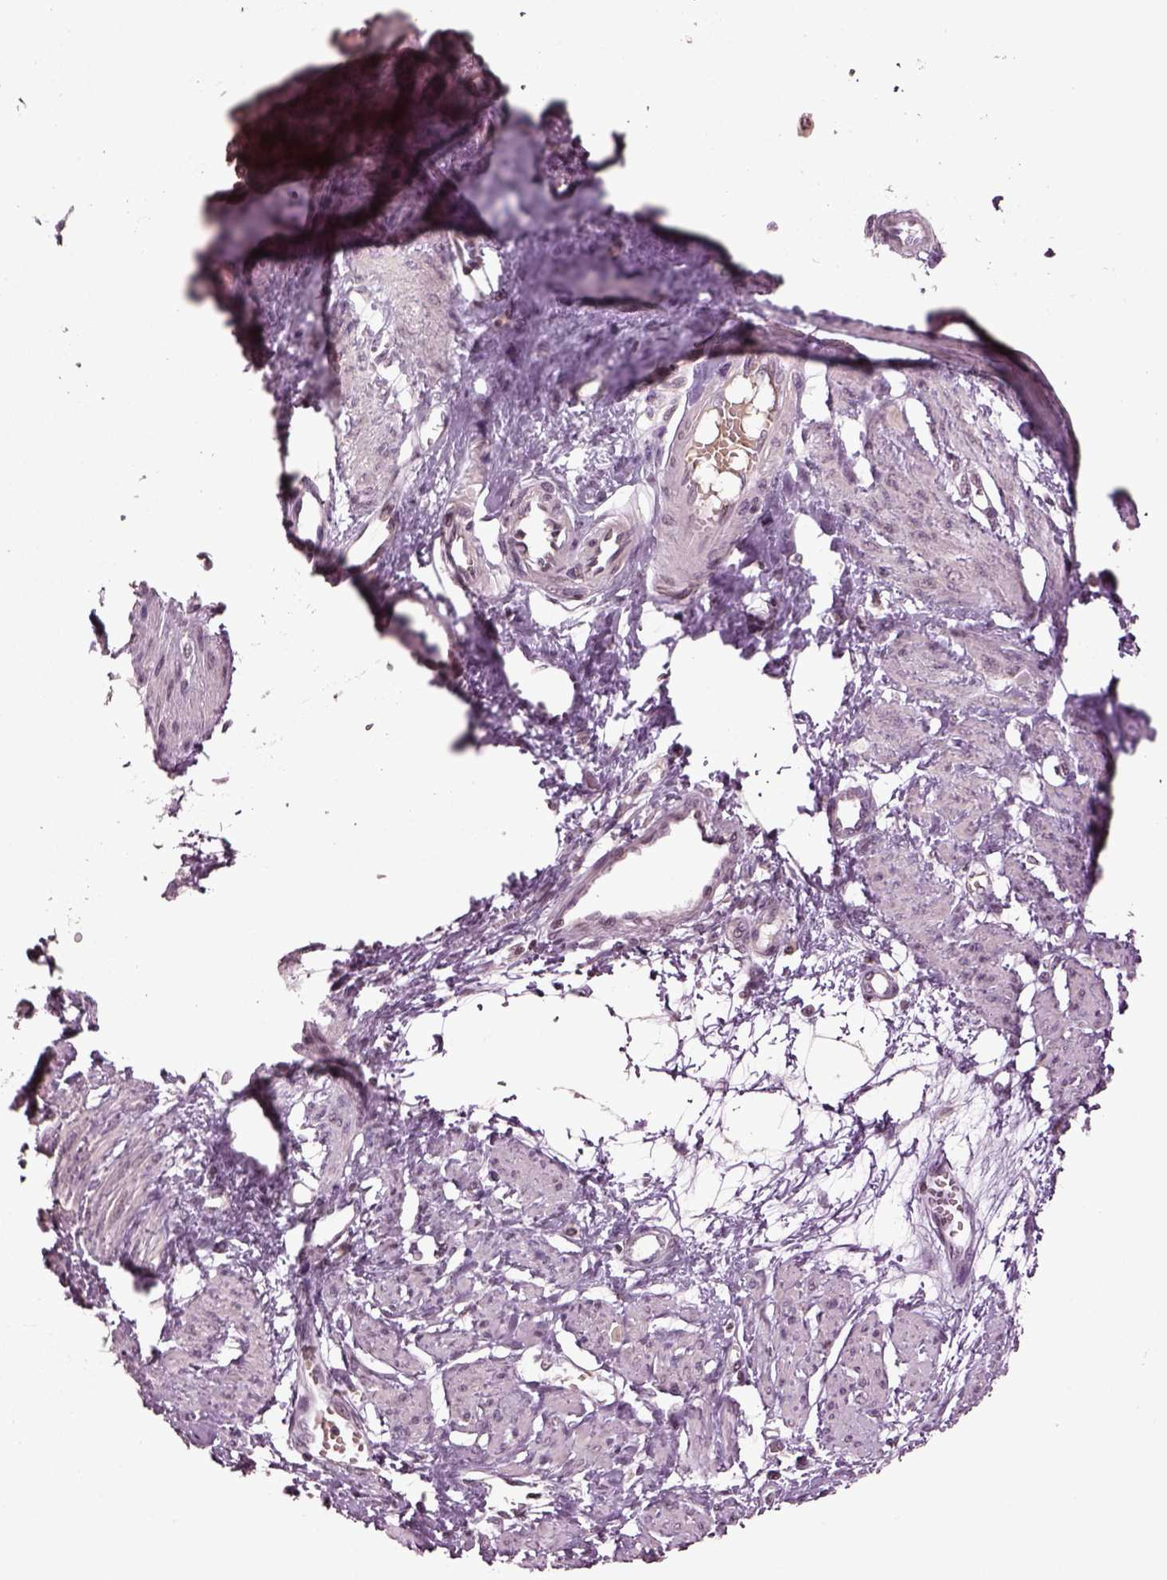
{"staining": {"intensity": "weak", "quantity": "<25%", "location": "cytoplasmic/membranous"}, "tissue": "smooth muscle", "cell_type": "Smooth muscle cells", "image_type": "normal", "snomed": [{"axis": "morphology", "description": "Normal tissue, NOS"}, {"axis": "topography", "description": "Smooth muscle"}, {"axis": "topography", "description": "Uterus"}], "caption": "Immunohistochemical staining of benign smooth muscle demonstrates no significant staining in smooth muscle cells.", "gene": "GRM4", "patient": {"sex": "female", "age": 39}}